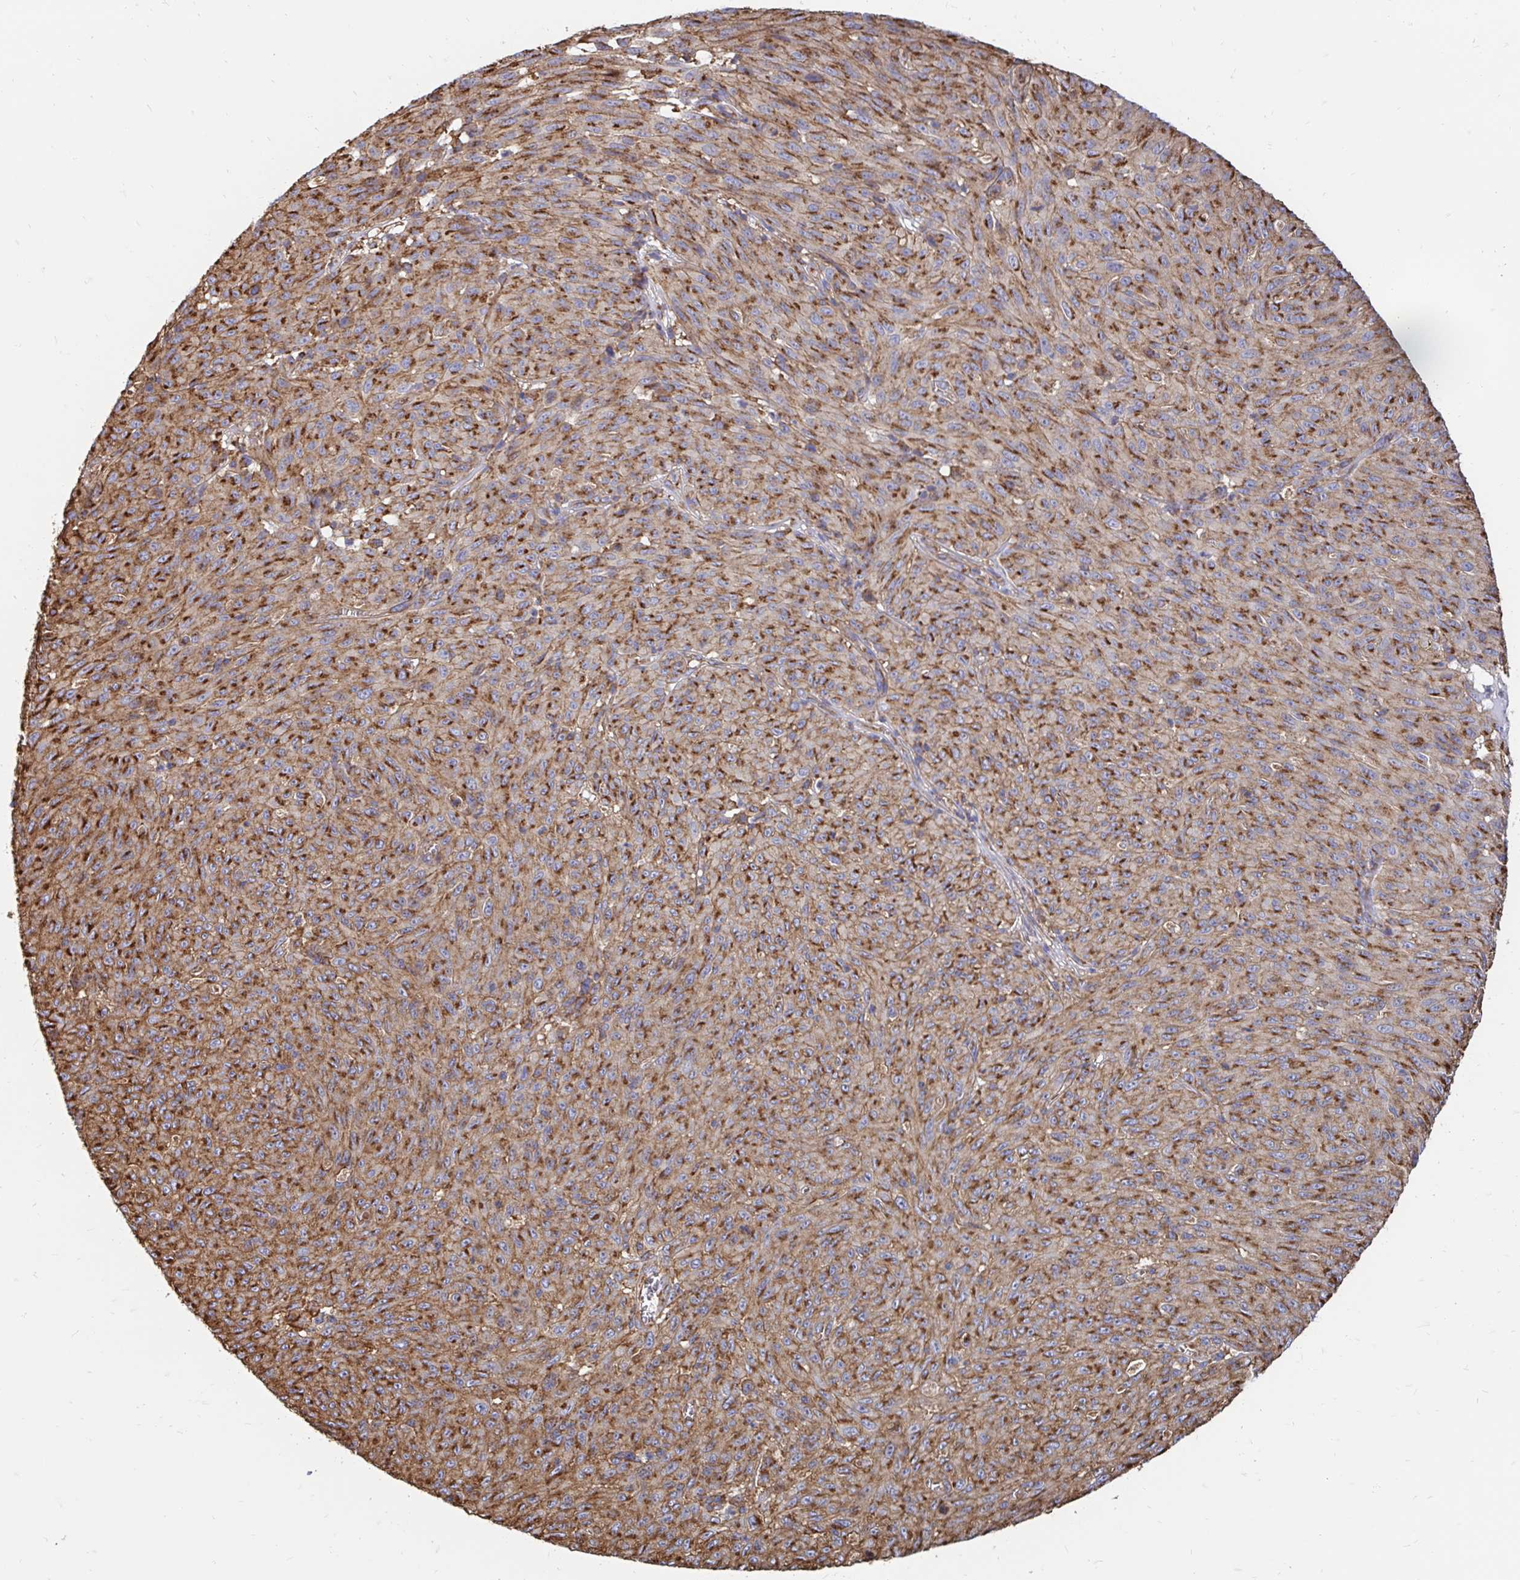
{"staining": {"intensity": "strong", "quantity": ">75%", "location": "cytoplasmic/membranous"}, "tissue": "melanoma", "cell_type": "Tumor cells", "image_type": "cancer", "snomed": [{"axis": "morphology", "description": "Malignant melanoma, NOS"}, {"axis": "topography", "description": "Skin"}], "caption": "DAB (3,3'-diaminobenzidine) immunohistochemical staining of malignant melanoma demonstrates strong cytoplasmic/membranous protein positivity in about >75% of tumor cells.", "gene": "CLTC", "patient": {"sex": "male", "age": 85}}